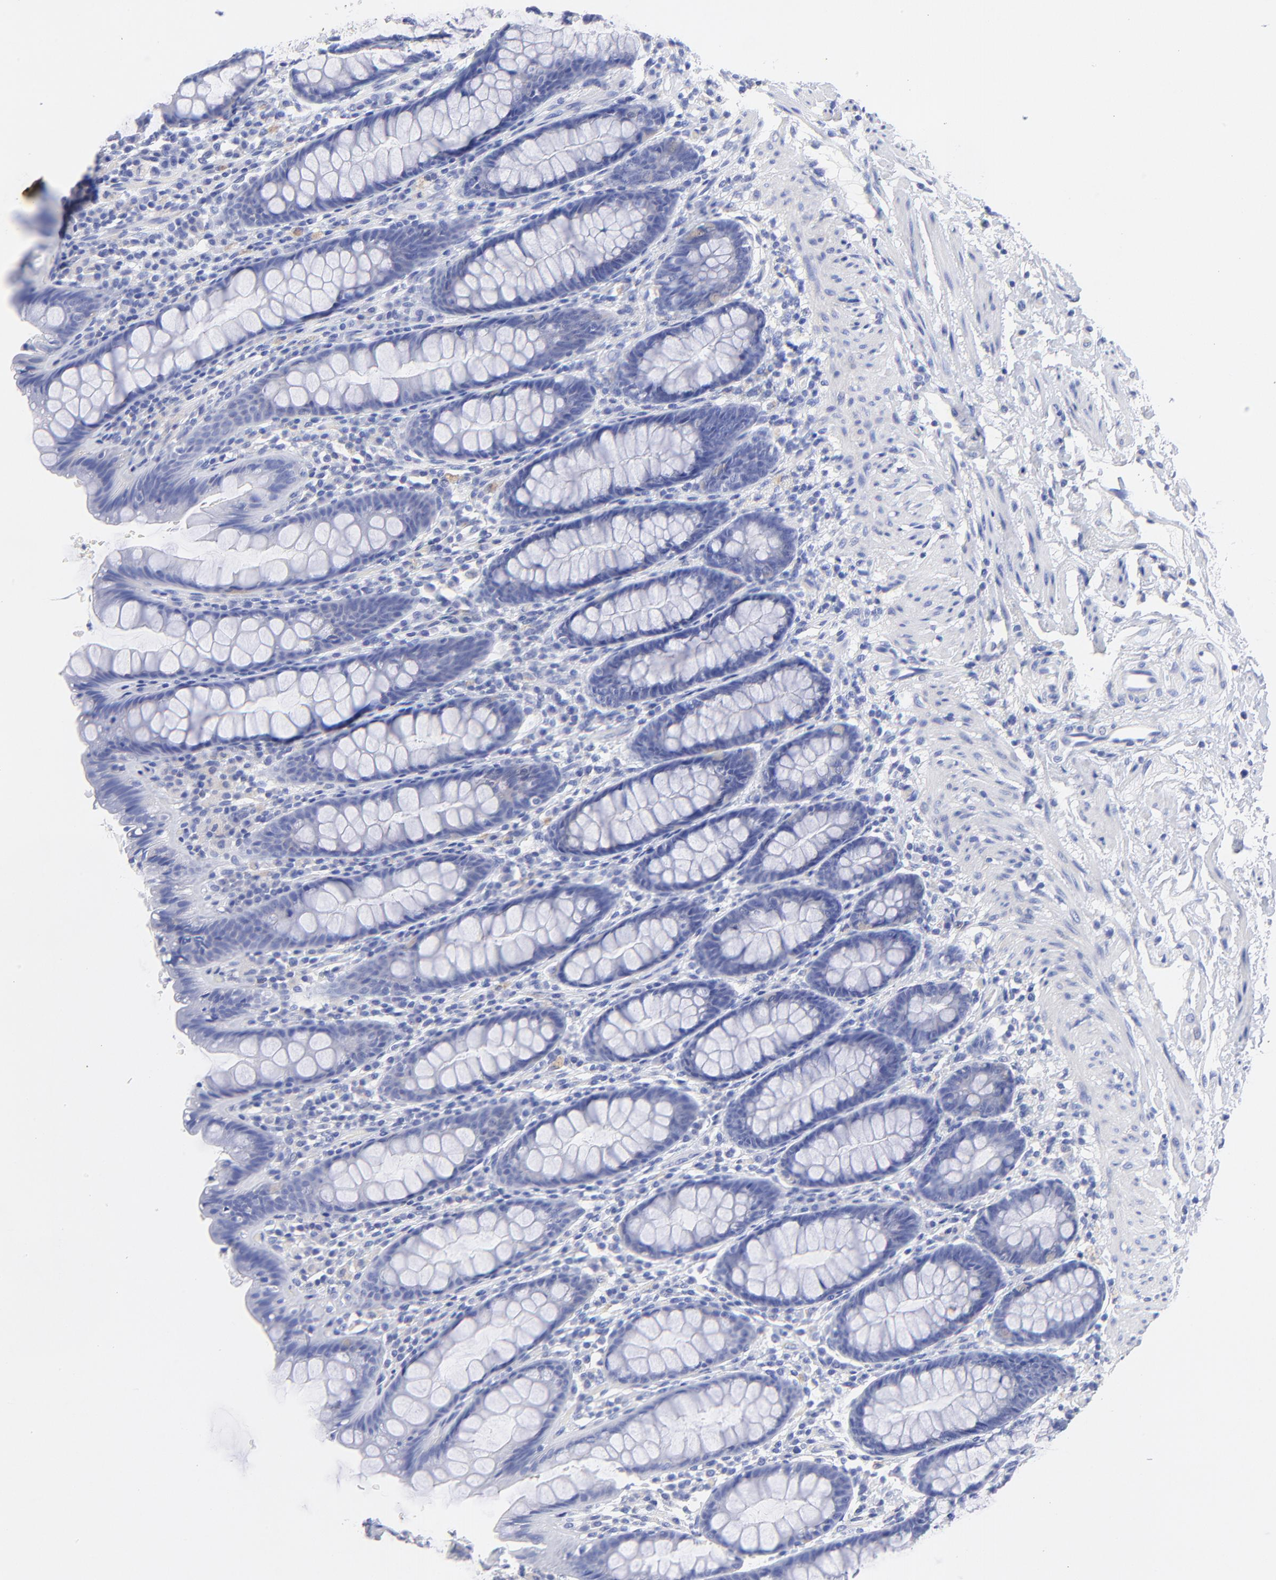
{"staining": {"intensity": "negative", "quantity": "none", "location": "none"}, "tissue": "rectum", "cell_type": "Glandular cells", "image_type": "normal", "snomed": [{"axis": "morphology", "description": "Normal tissue, NOS"}, {"axis": "topography", "description": "Rectum"}], "caption": "This histopathology image is of normal rectum stained with immunohistochemistry to label a protein in brown with the nuclei are counter-stained blue. There is no staining in glandular cells. The staining was performed using DAB to visualize the protein expression in brown, while the nuclei were stained in blue with hematoxylin (Magnification: 20x).", "gene": "HORMAD2", "patient": {"sex": "male", "age": 92}}